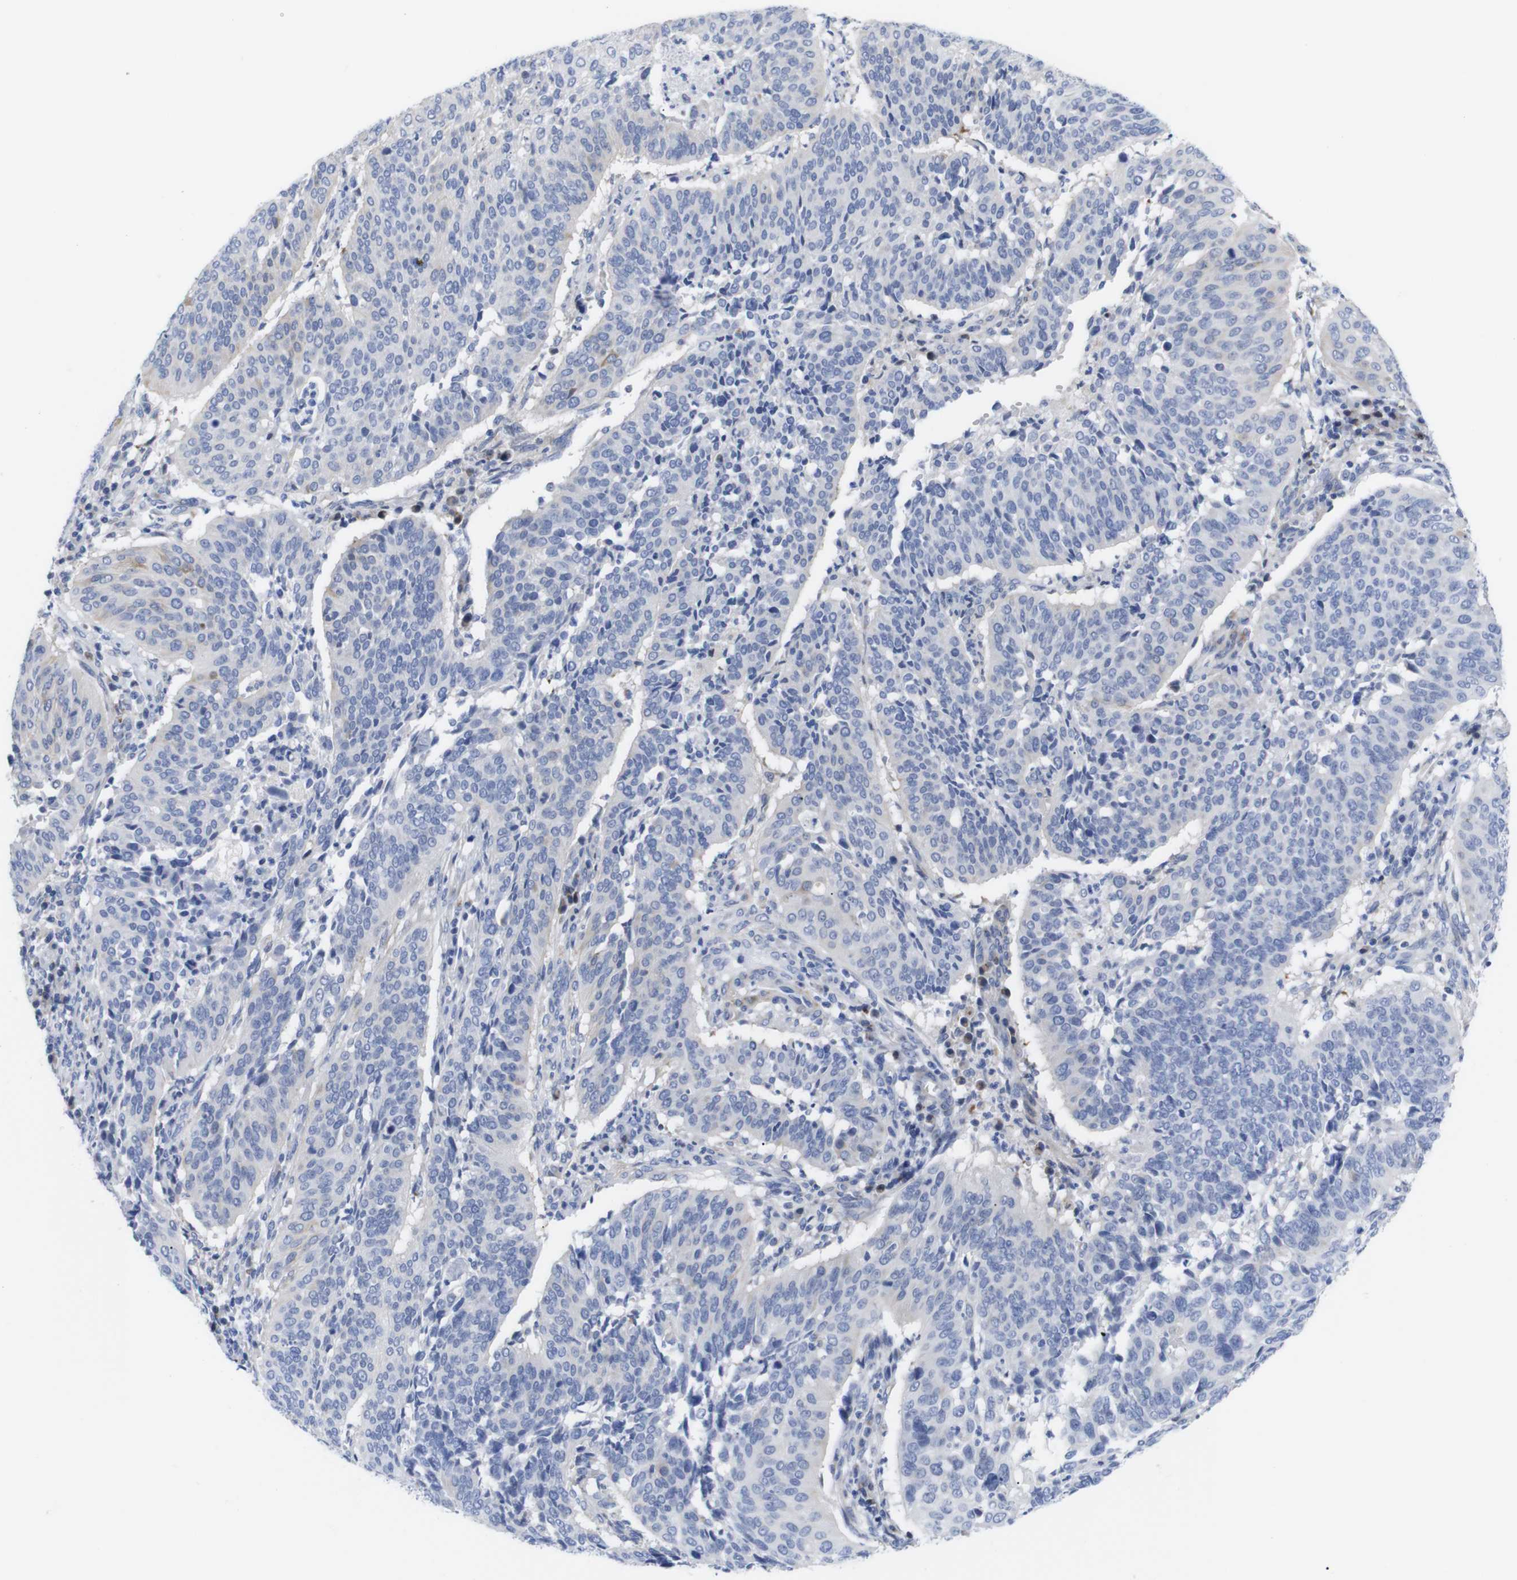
{"staining": {"intensity": "negative", "quantity": "none", "location": "none"}, "tissue": "cervical cancer", "cell_type": "Tumor cells", "image_type": "cancer", "snomed": [{"axis": "morphology", "description": "Normal tissue, NOS"}, {"axis": "morphology", "description": "Squamous cell carcinoma, NOS"}, {"axis": "topography", "description": "Cervix"}], "caption": "The IHC image has no significant staining in tumor cells of cervical cancer (squamous cell carcinoma) tissue.", "gene": "LRRC55", "patient": {"sex": "female", "age": 39}}